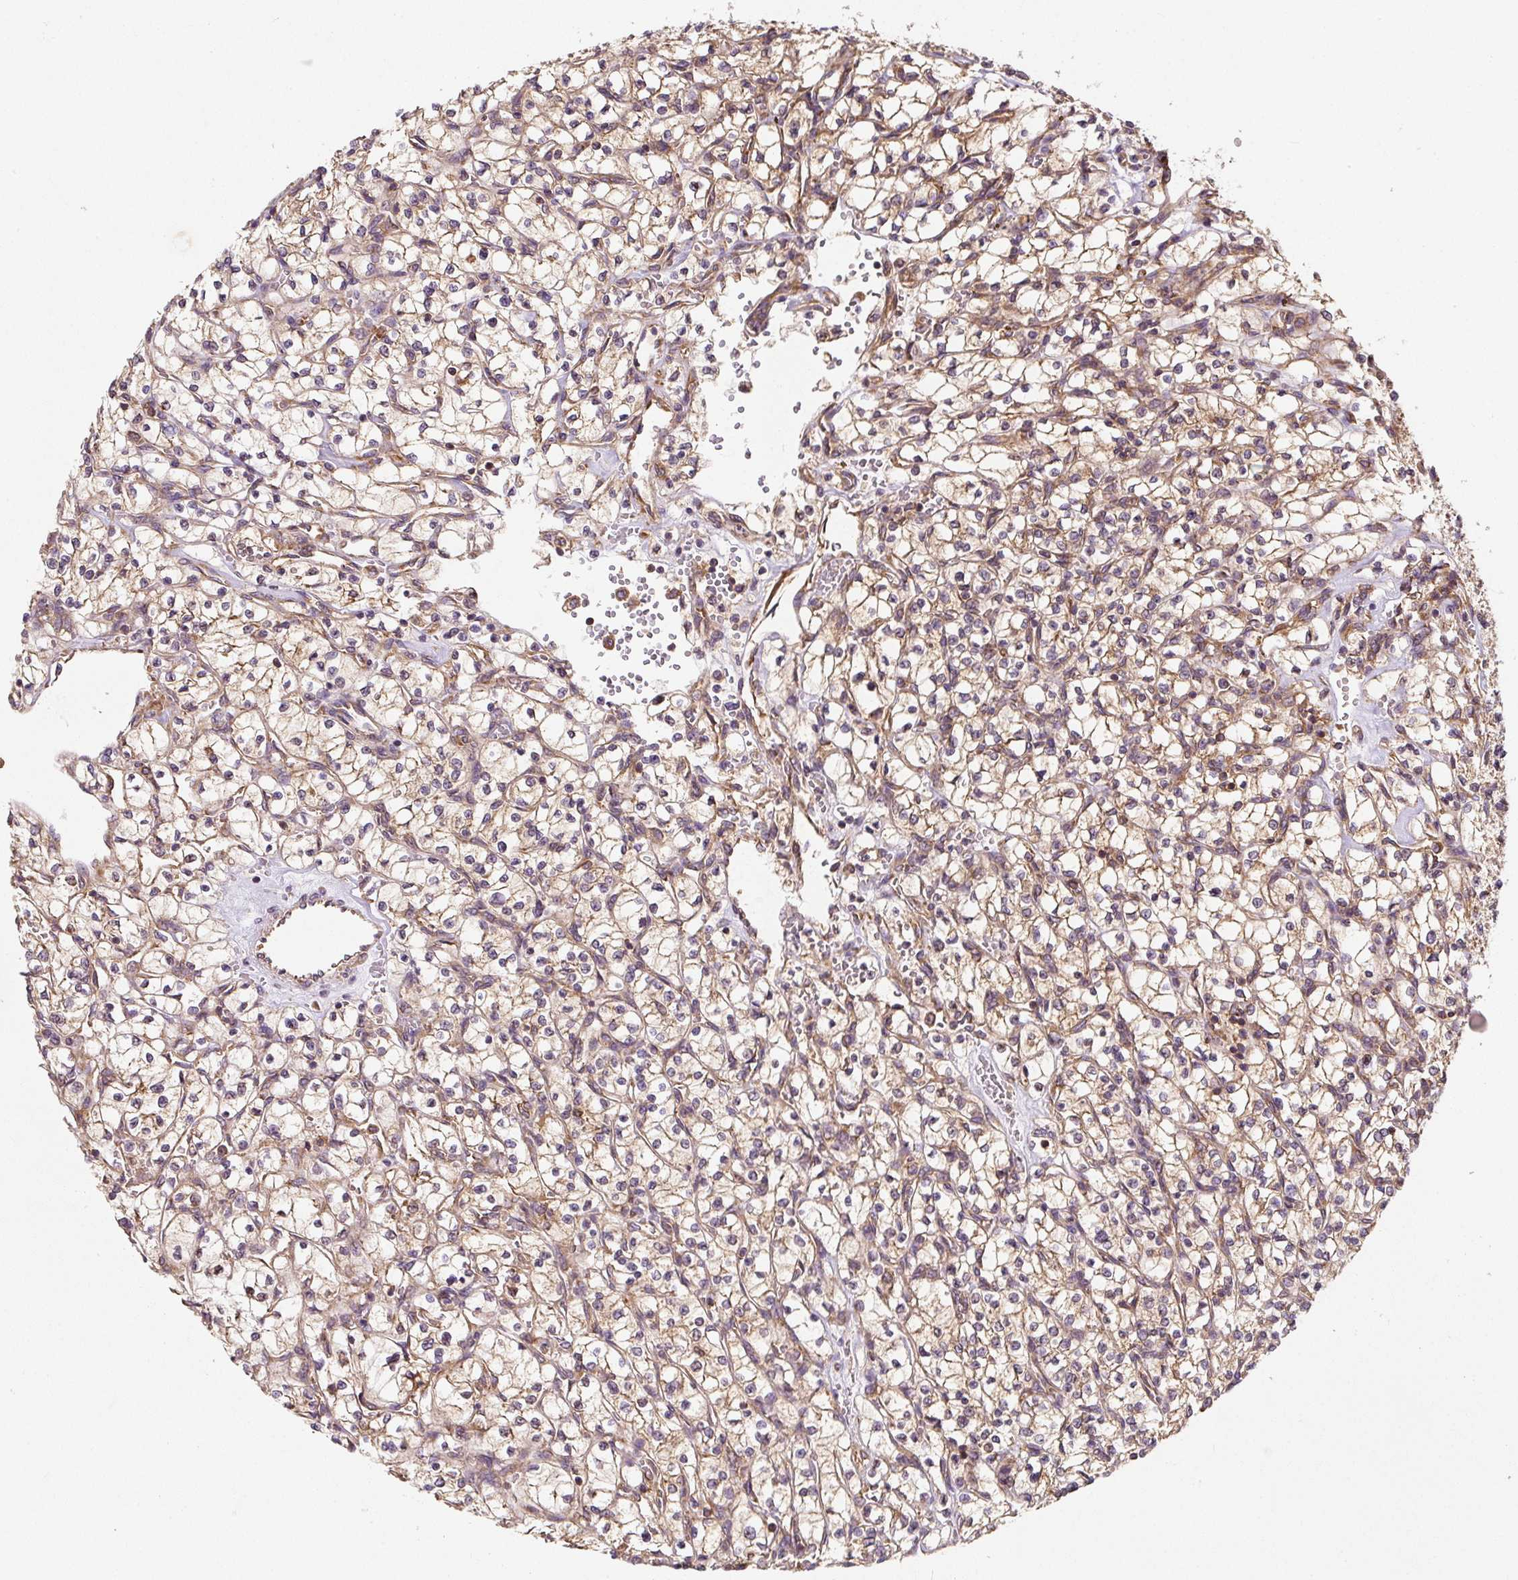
{"staining": {"intensity": "moderate", "quantity": ">75%", "location": "cytoplasmic/membranous"}, "tissue": "renal cancer", "cell_type": "Tumor cells", "image_type": "cancer", "snomed": [{"axis": "morphology", "description": "Adenocarcinoma, NOS"}, {"axis": "topography", "description": "Kidney"}], "caption": "This is a photomicrograph of immunohistochemistry staining of renal cancer, which shows moderate staining in the cytoplasmic/membranous of tumor cells.", "gene": "EIF2S2", "patient": {"sex": "female", "age": 64}}